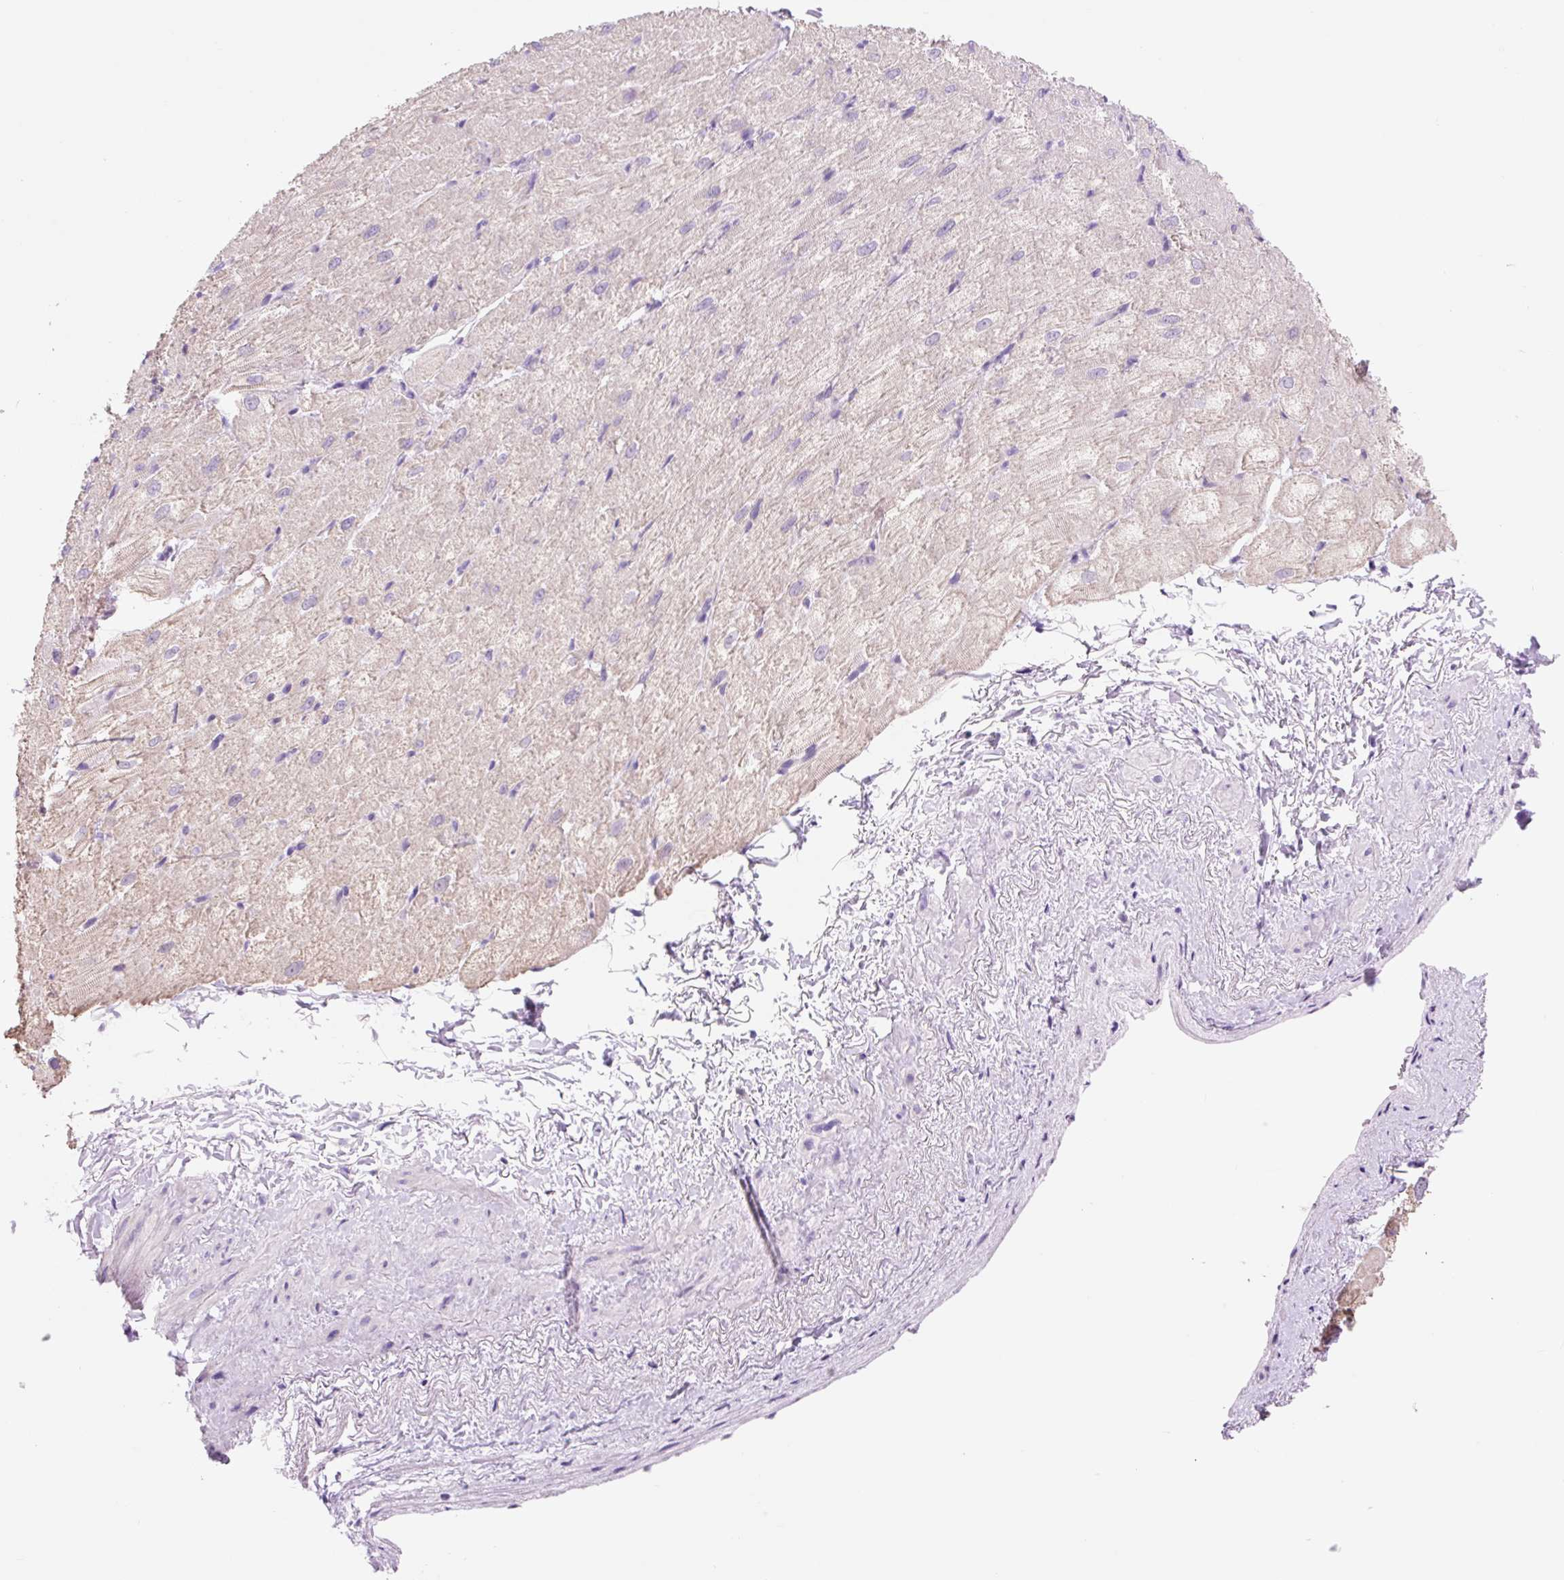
{"staining": {"intensity": "negative", "quantity": "none", "location": "none"}, "tissue": "heart muscle", "cell_type": "Cardiomyocytes", "image_type": "normal", "snomed": [{"axis": "morphology", "description": "Normal tissue, NOS"}, {"axis": "topography", "description": "Heart"}], "caption": "DAB immunohistochemical staining of benign heart muscle demonstrates no significant staining in cardiomyocytes. The staining is performed using DAB brown chromogen with nuclei counter-stained in using hematoxylin.", "gene": "CELF6", "patient": {"sex": "male", "age": 62}}